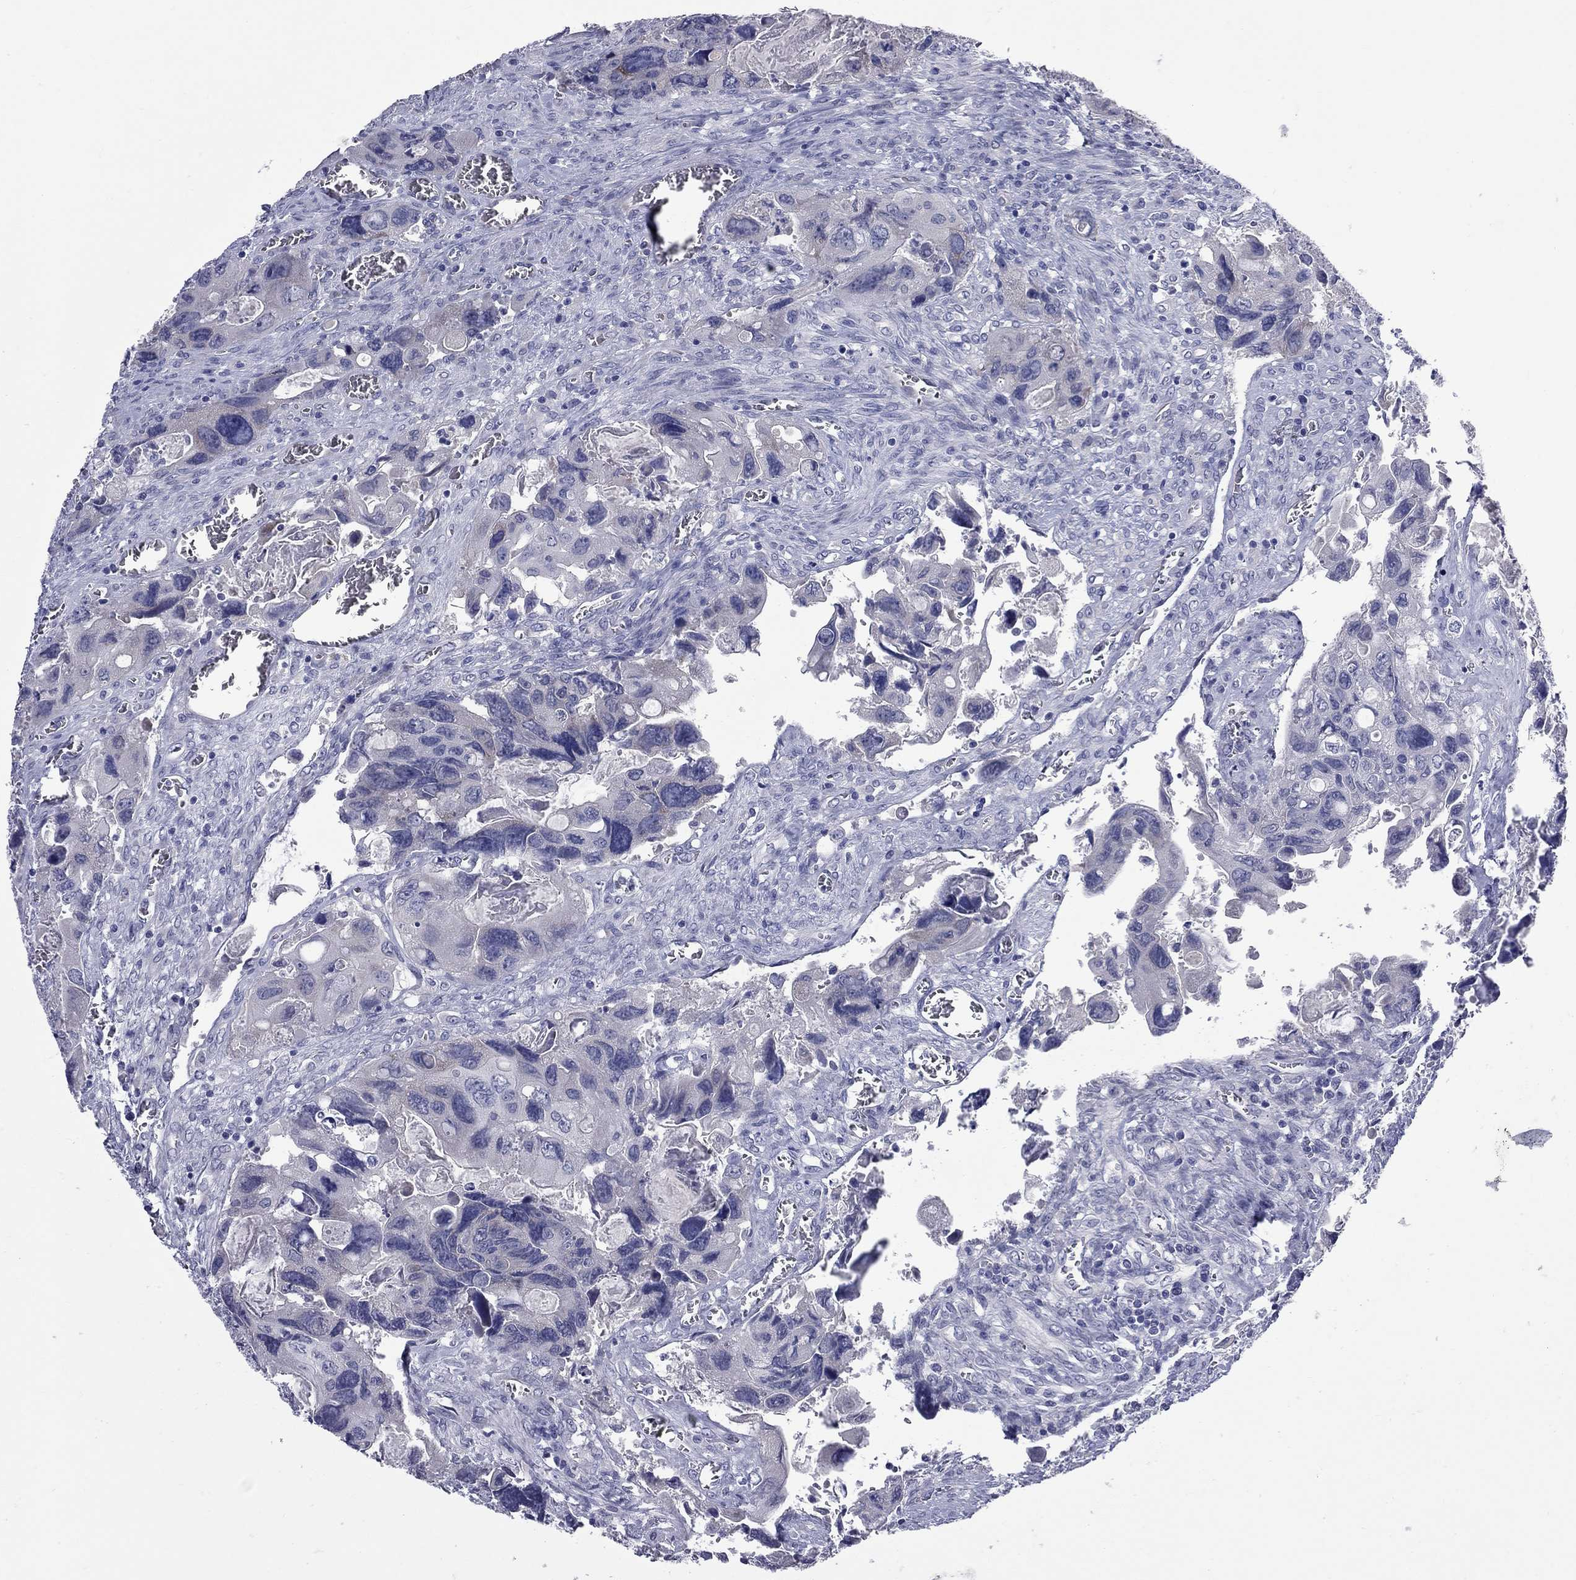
{"staining": {"intensity": "negative", "quantity": "none", "location": "none"}, "tissue": "colorectal cancer", "cell_type": "Tumor cells", "image_type": "cancer", "snomed": [{"axis": "morphology", "description": "Adenocarcinoma, NOS"}, {"axis": "topography", "description": "Rectum"}], "caption": "High power microscopy image of an immunohistochemistry (IHC) micrograph of colorectal cancer, revealing no significant positivity in tumor cells.", "gene": "UNC119B", "patient": {"sex": "male", "age": 62}}